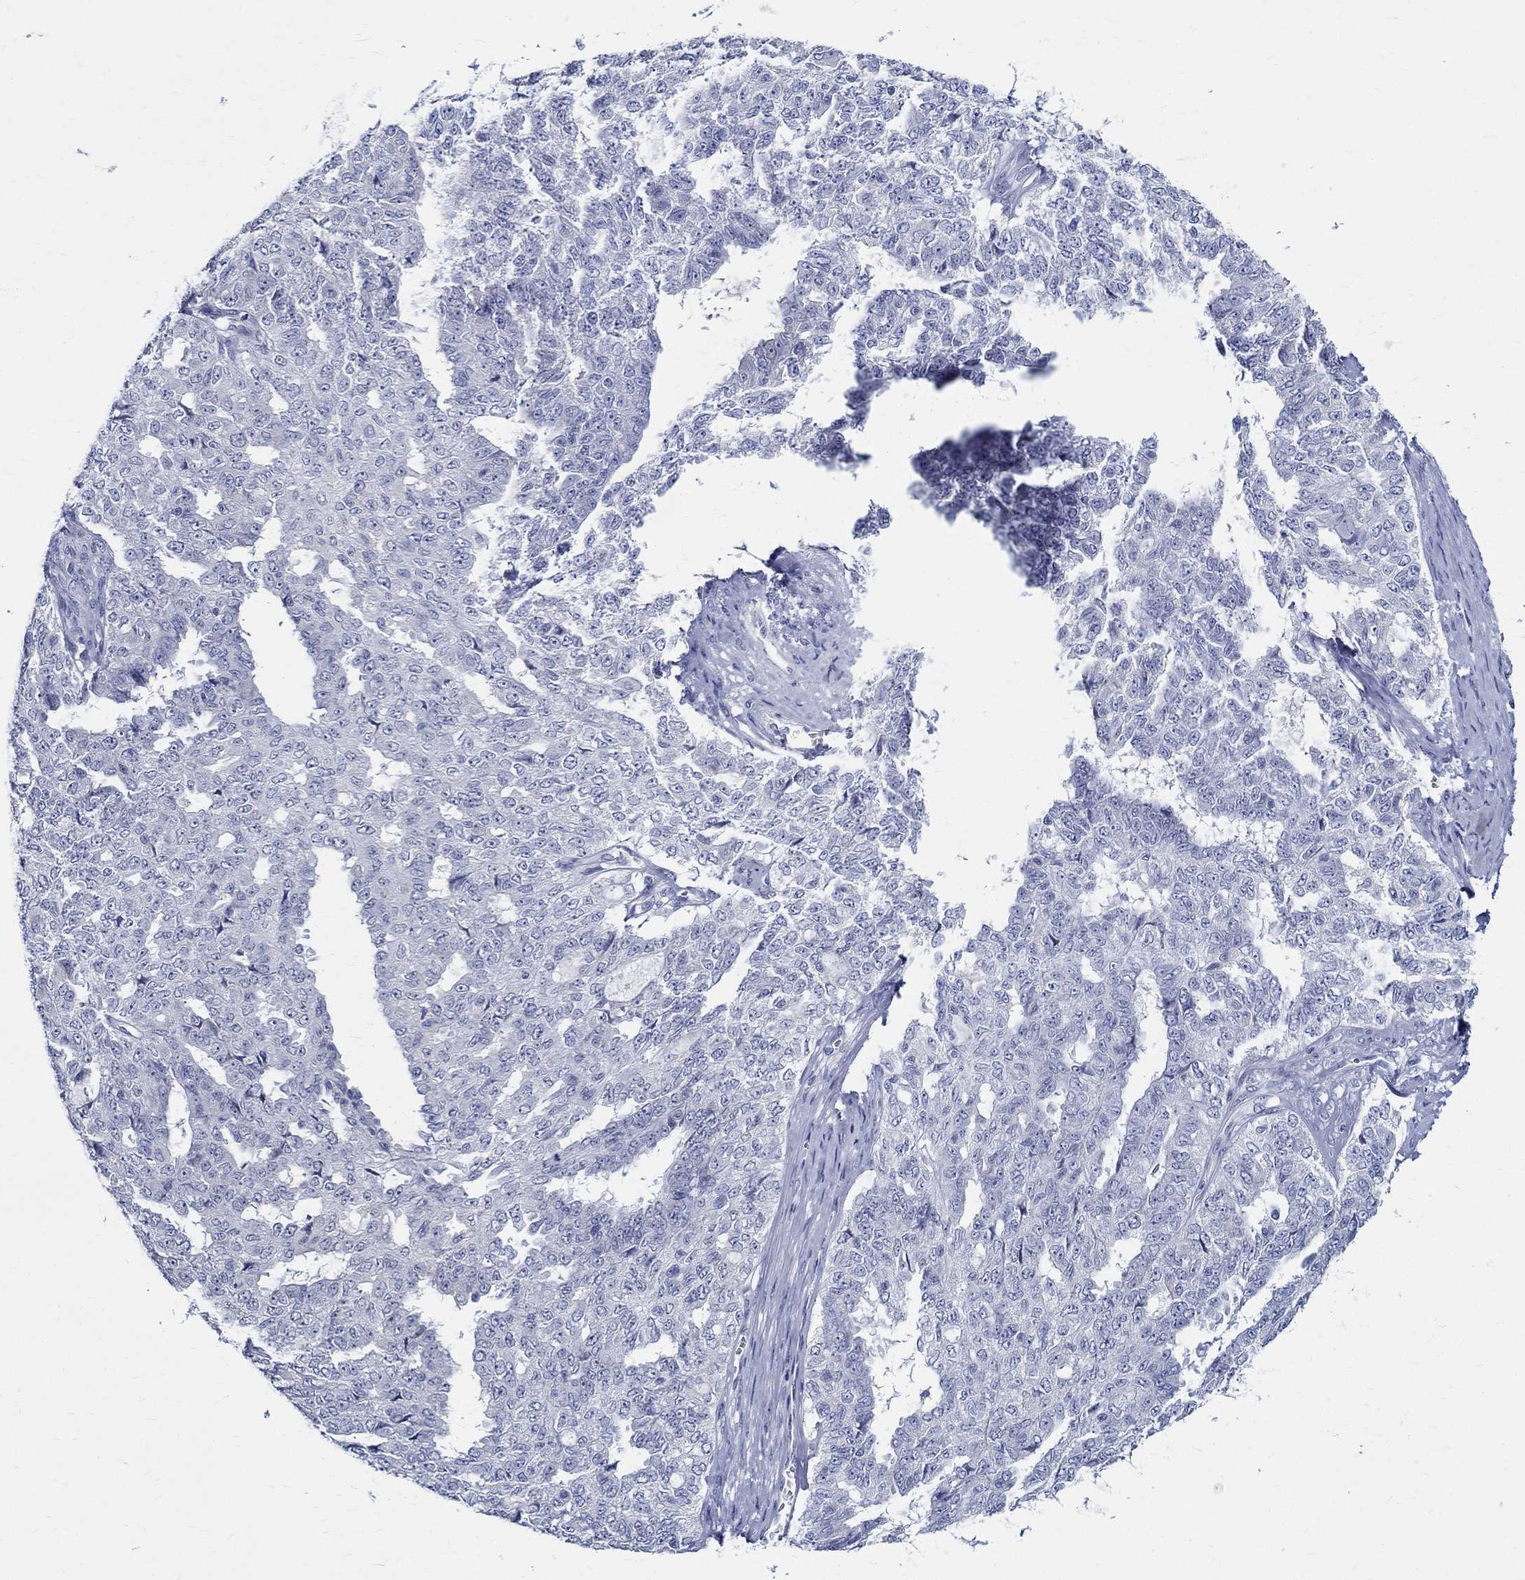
{"staining": {"intensity": "negative", "quantity": "none", "location": "none"}, "tissue": "ovarian cancer", "cell_type": "Tumor cells", "image_type": "cancer", "snomed": [{"axis": "morphology", "description": "Cystadenocarcinoma, serous, NOS"}, {"axis": "topography", "description": "Ovary"}], "caption": "Immunohistochemistry of serous cystadenocarcinoma (ovarian) reveals no expression in tumor cells.", "gene": "CETN1", "patient": {"sex": "female", "age": 71}}